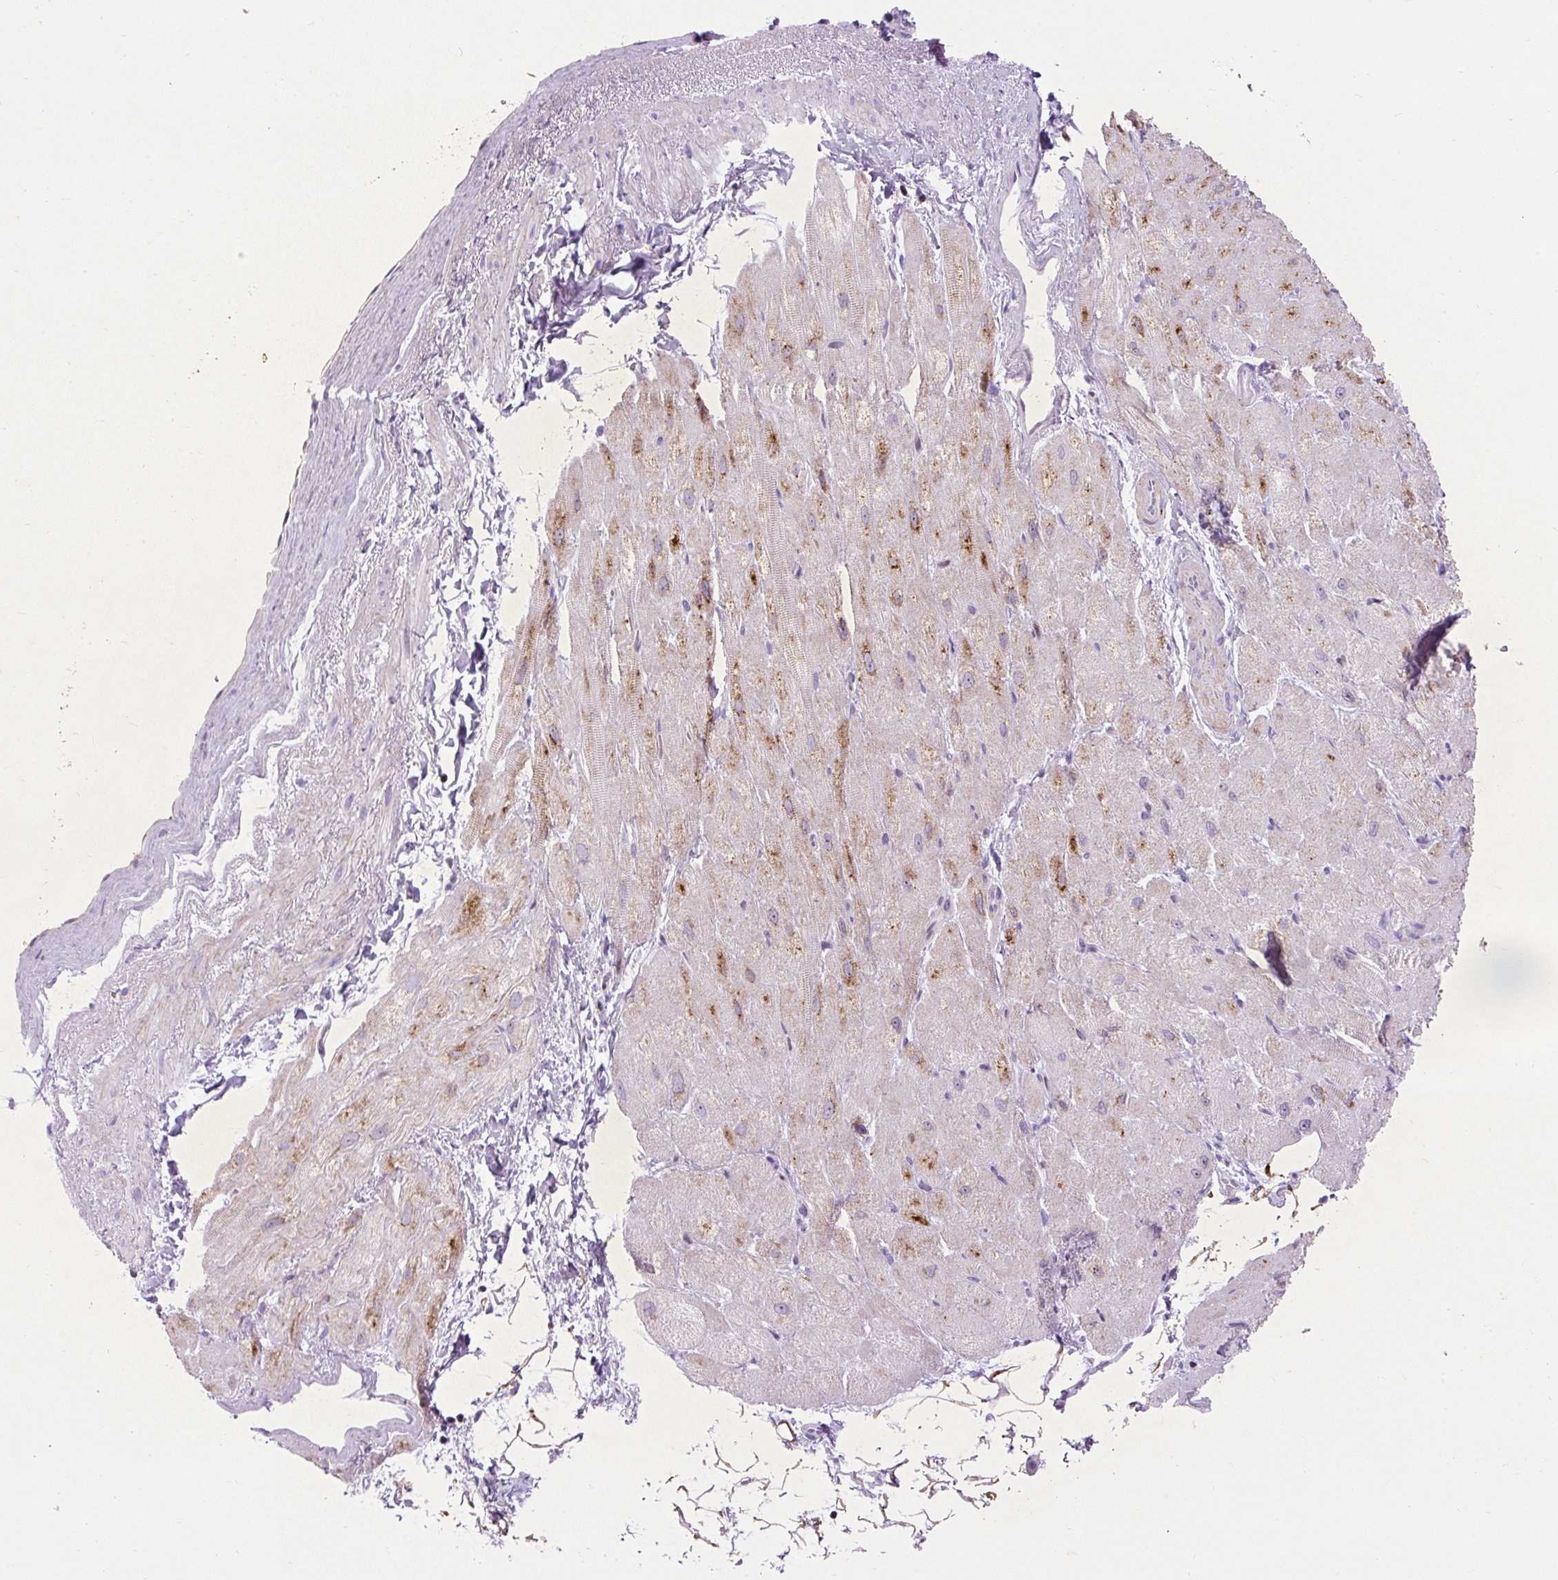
{"staining": {"intensity": "moderate", "quantity": "25%-75%", "location": "cytoplasmic/membranous"}, "tissue": "heart muscle", "cell_type": "Cardiomyocytes", "image_type": "normal", "snomed": [{"axis": "morphology", "description": "Normal tissue, NOS"}, {"axis": "topography", "description": "Heart"}], "caption": "This is an image of immunohistochemistry staining of benign heart muscle, which shows moderate staining in the cytoplasmic/membranous of cardiomyocytes.", "gene": "SPC24", "patient": {"sex": "male", "age": 62}}